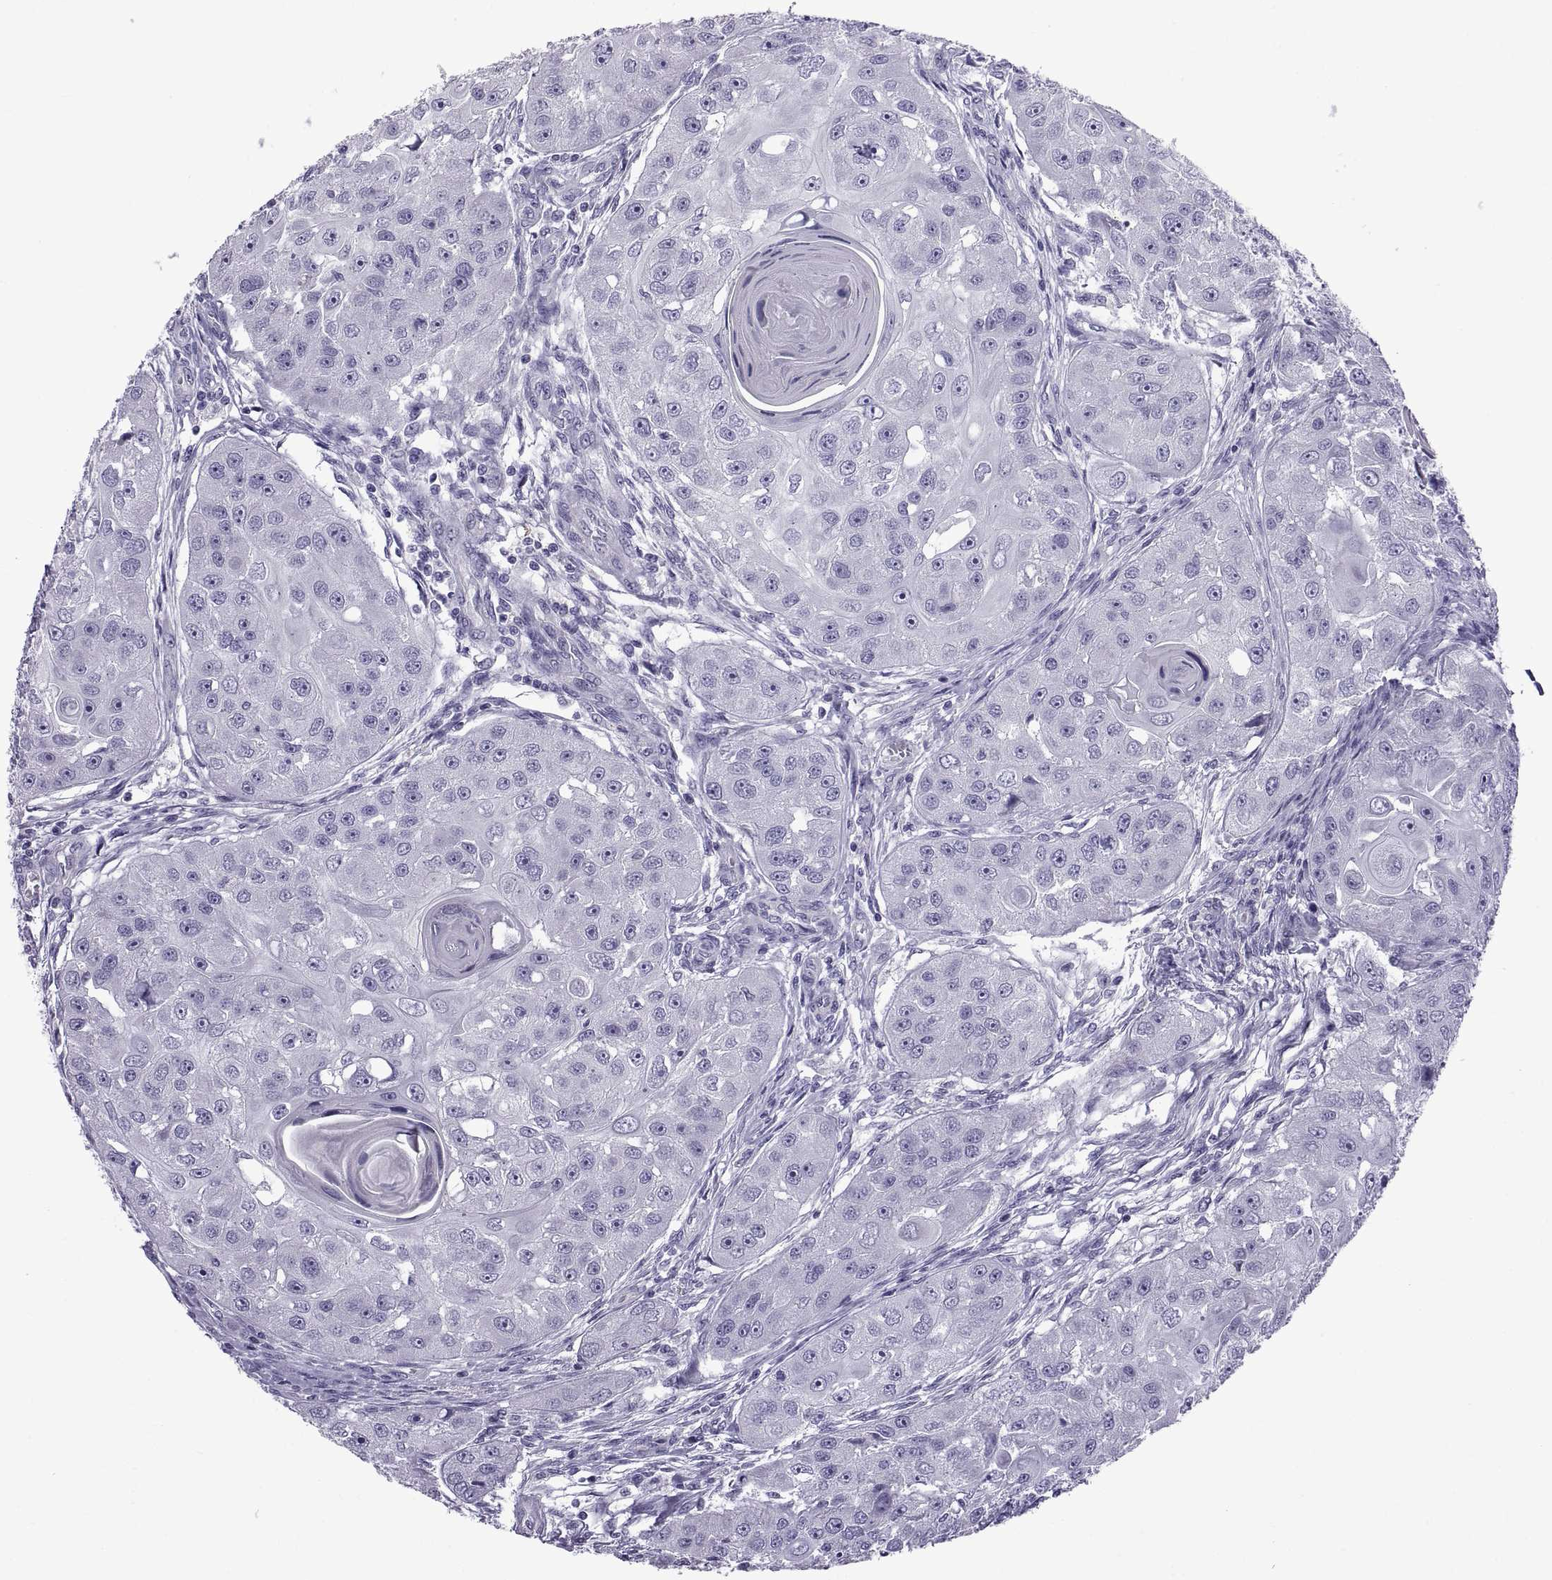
{"staining": {"intensity": "negative", "quantity": "none", "location": "none"}, "tissue": "head and neck cancer", "cell_type": "Tumor cells", "image_type": "cancer", "snomed": [{"axis": "morphology", "description": "Squamous cell carcinoma, NOS"}, {"axis": "topography", "description": "Head-Neck"}], "caption": "The histopathology image demonstrates no staining of tumor cells in head and neck cancer. Brightfield microscopy of immunohistochemistry stained with DAB (brown) and hematoxylin (blue), captured at high magnification.", "gene": "SPDYE1", "patient": {"sex": "male", "age": 51}}